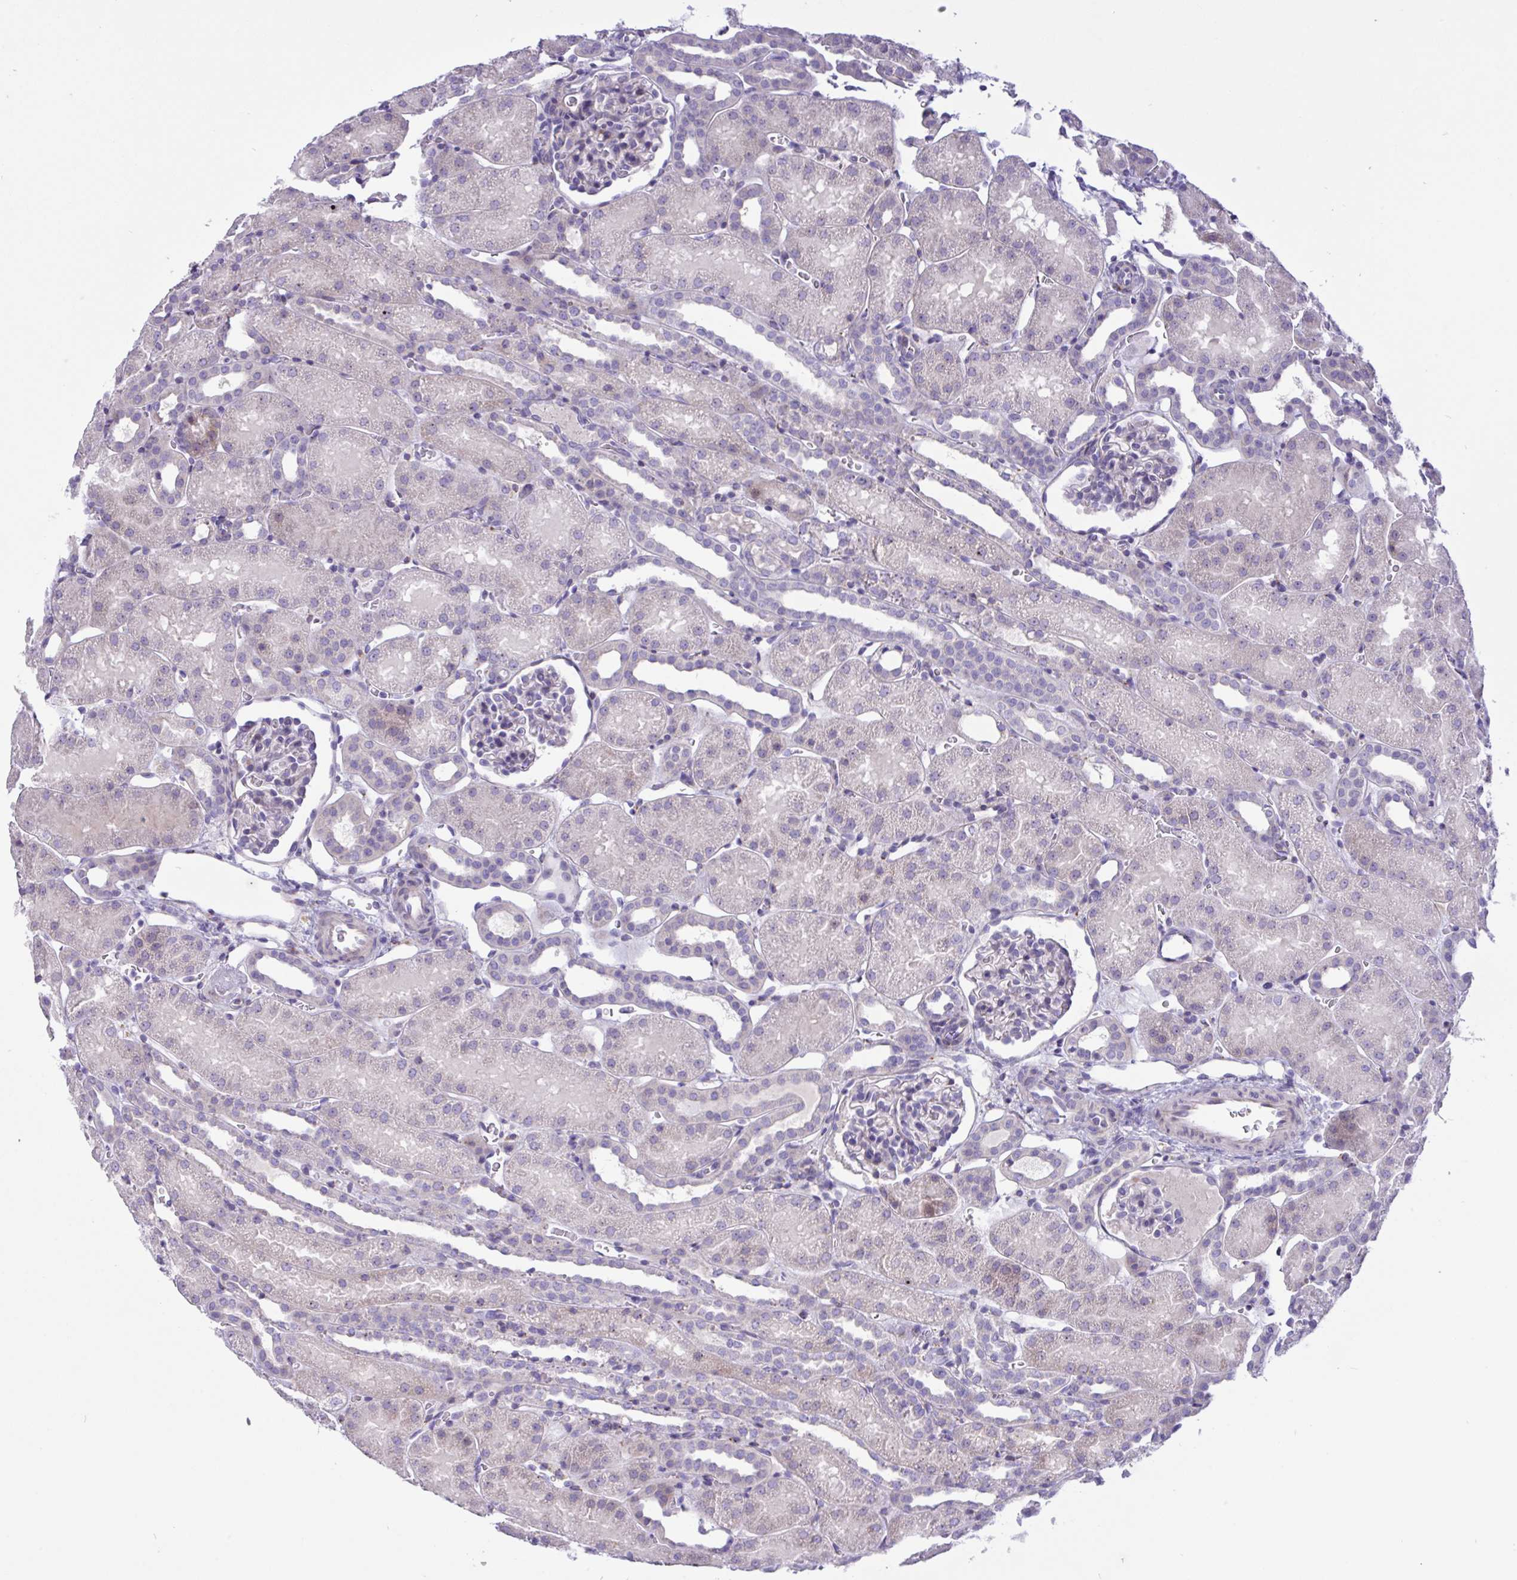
{"staining": {"intensity": "negative", "quantity": "none", "location": "none"}, "tissue": "kidney", "cell_type": "Cells in glomeruli", "image_type": "normal", "snomed": [{"axis": "morphology", "description": "Normal tissue, NOS"}, {"axis": "topography", "description": "Kidney"}], "caption": "An IHC image of unremarkable kidney is shown. There is no staining in cells in glomeruli of kidney. (IHC, brightfield microscopy, high magnification).", "gene": "DSC3", "patient": {"sex": "male", "age": 2}}